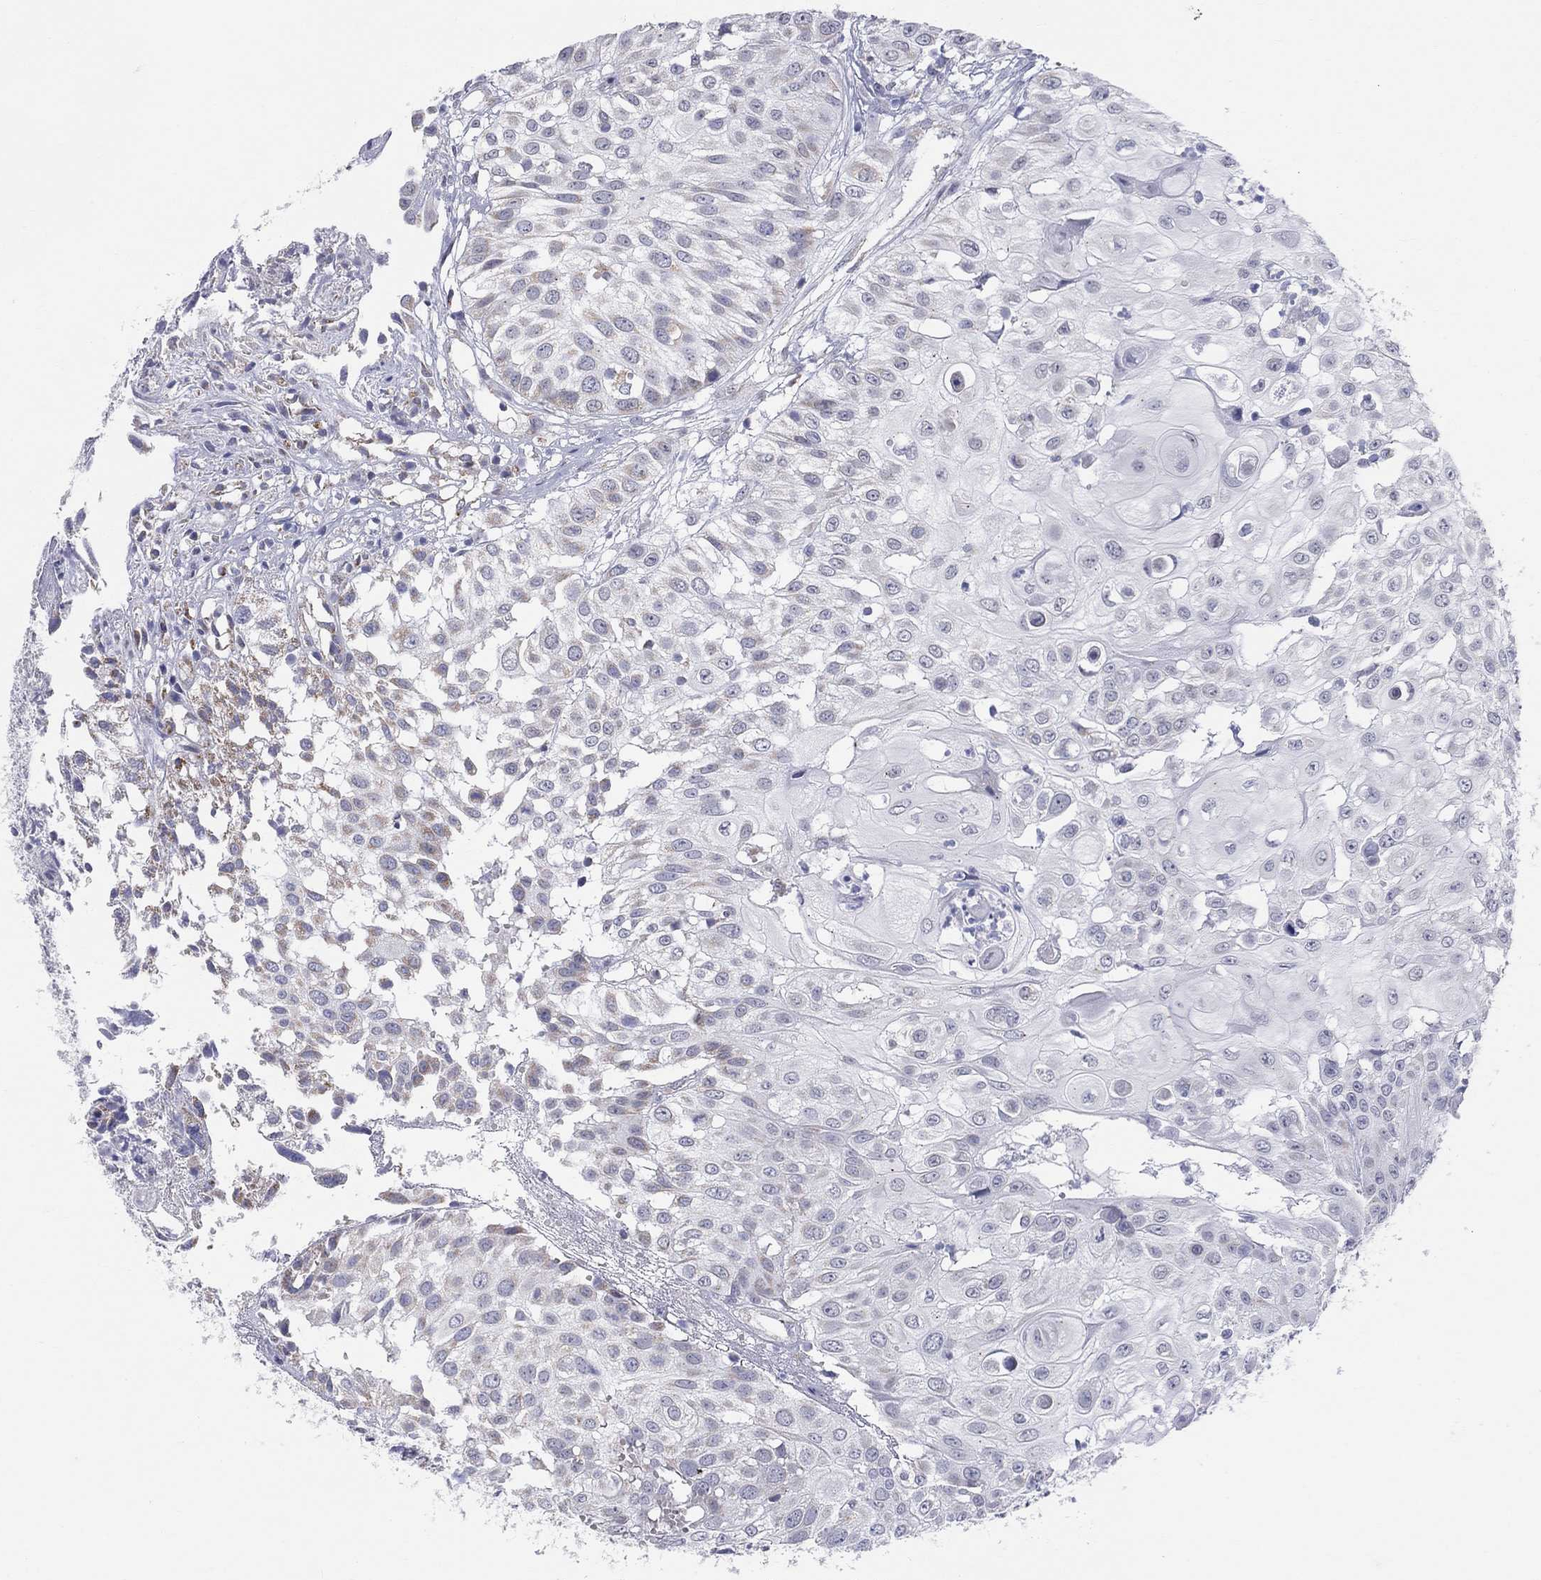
{"staining": {"intensity": "moderate", "quantity": "<25%", "location": "cytoplasmic/membranous"}, "tissue": "urothelial cancer", "cell_type": "Tumor cells", "image_type": "cancer", "snomed": [{"axis": "morphology", "description": "Urothelial carcinoma, High grade"}, {"axis": "topography", "description": "Urinary bladder"}], "caption": "High-magnification brightfield microscopy of urothelial carcinoma (high-grade) stained with DAB (brown) and counterstained with hematoxylin (blue). tumor cells exhibit moderate cytoplasmic/membranous positivity is seen in approximately<25% of cells.", "gene": "KISS1R", "patient": {"sex": "female", "age": 79}}